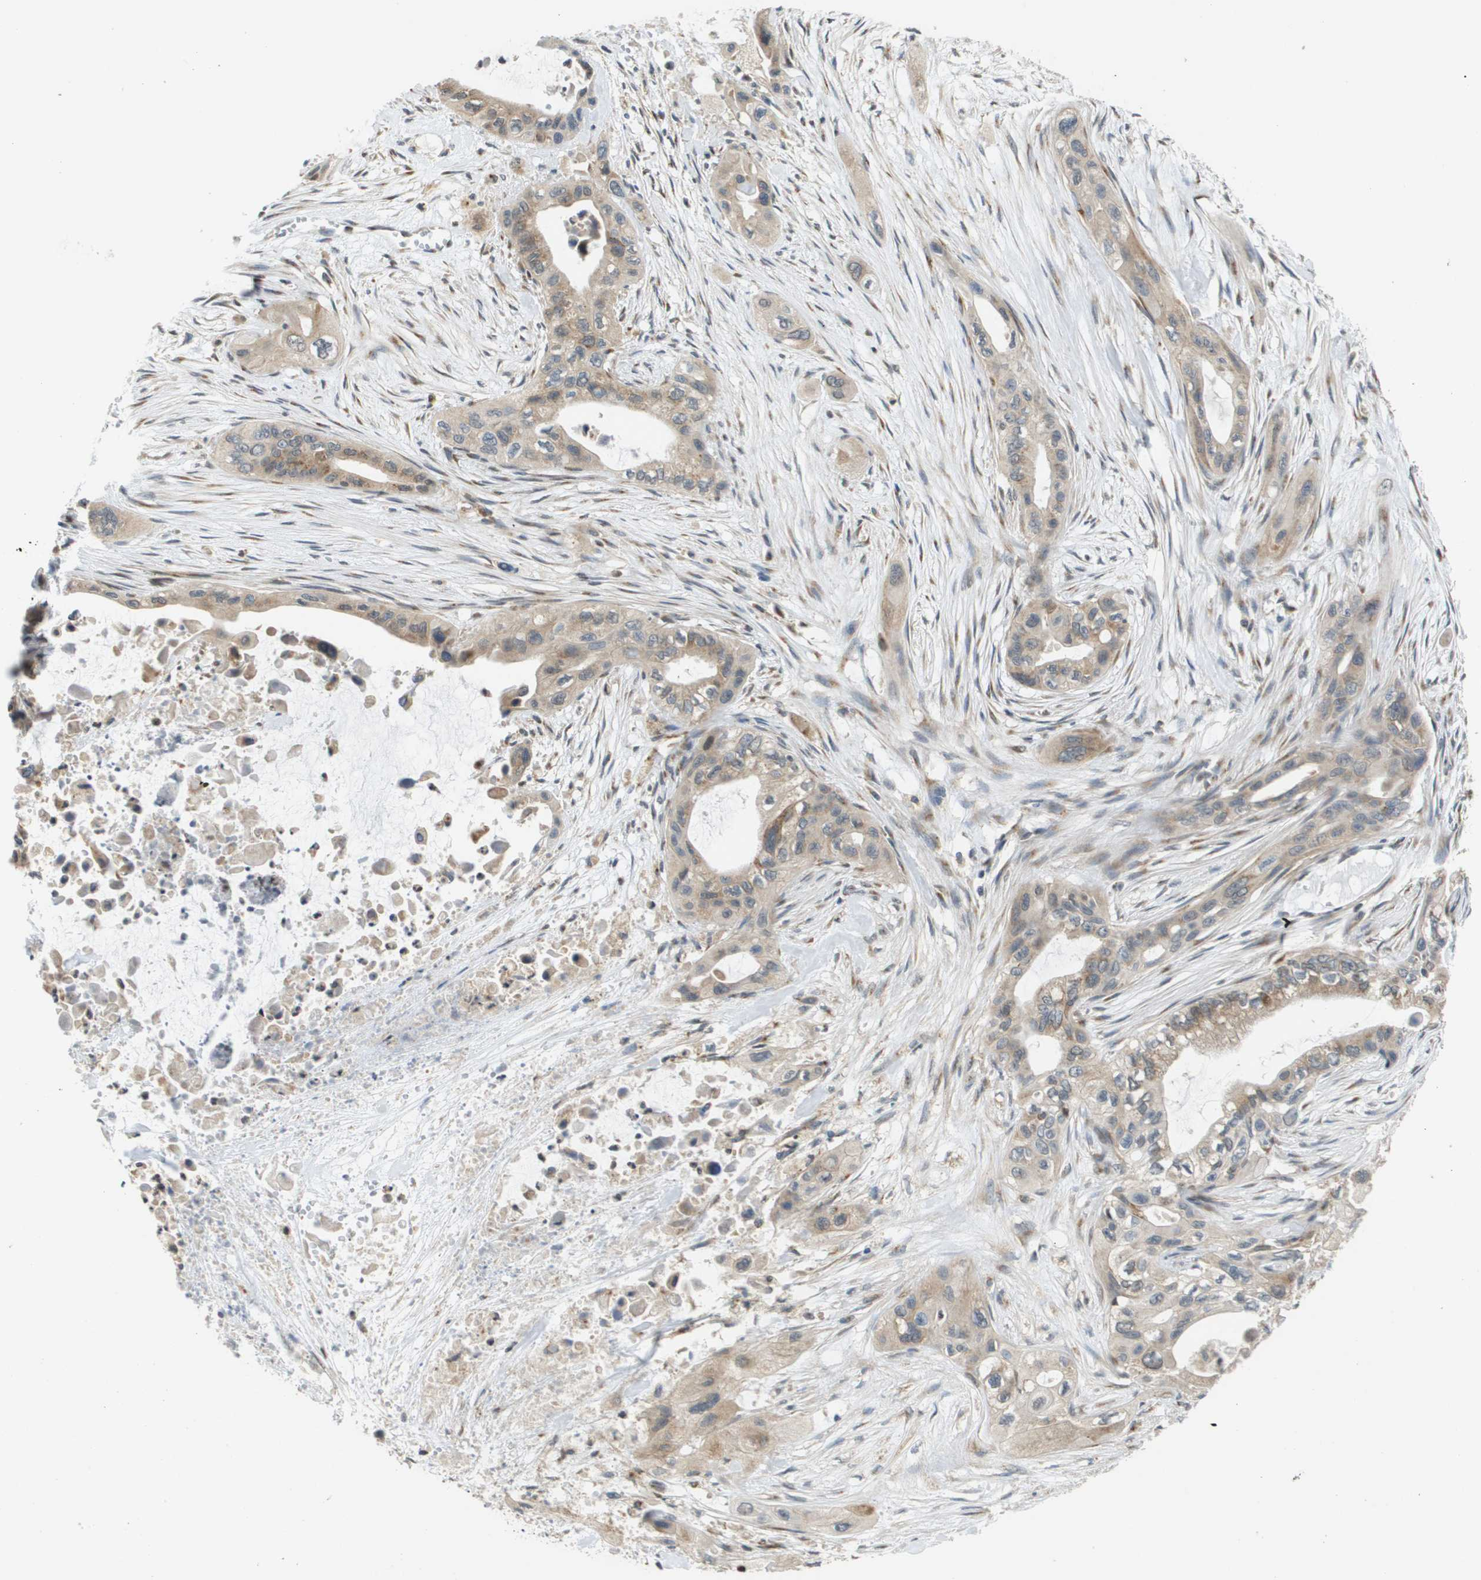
{"staining": {"intensity": "weak", "quantity": ">75%", "location": "cytoplasmic/membranous"}, "tissue": "pancreatic cancer", "cell_type": "Tumor cells", "image_type": "cancer", "snomed": [{"axis": "morphology", "description": "Adenocarcinoma, NOS"}, {"axis": "topography", "description": "Pancreas"}], "caption": "This is an image of immunohistochemistry staining of adenocarcinoma (pancreatic), which shows weak positivity in the cytoplasmic/membranous of tumor cells.", "gene": "PCK1", "patient": {"sex": "male", "age": 73}}